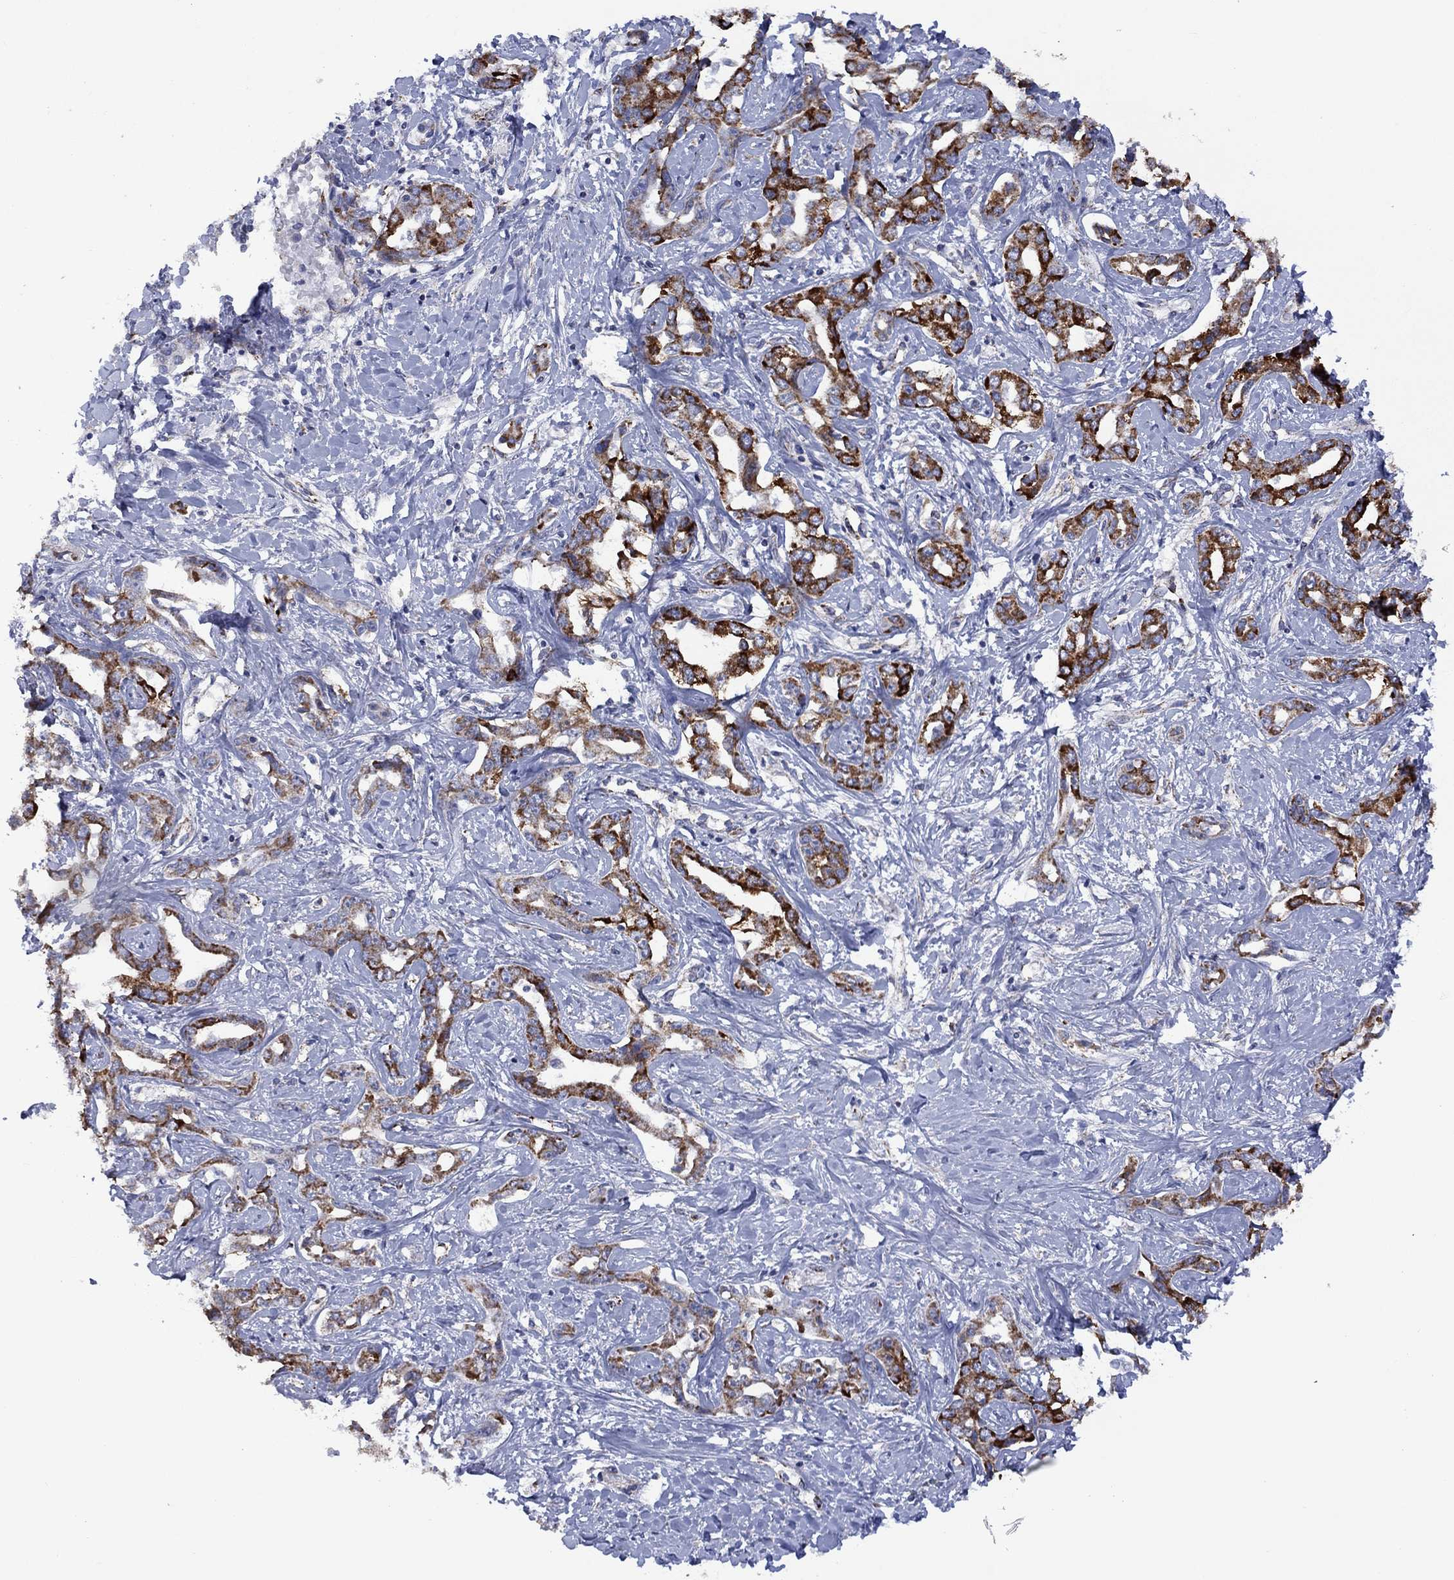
{"staining": {"intensity": "strong", "quantity": ">75%", "location": "cytoplasmic/membranous"}, "tissue": "liver cancer", "cell_type": "Tumor cells", "image_type": "cancer", "snomed": [{"axis": "morphology", "description": "Cholangiocarcinoma"}, {"axis": "topography", "description": "Liver"}], "caption": "A histopathology image showing strong cytoplasmic/membranous positivity in approximately >75% of tumor cells in liver cancer, as visualized by brown immunohistochemical staining.", "gene": "CISD1", "patient": {"sex": "male", "age": 59}}